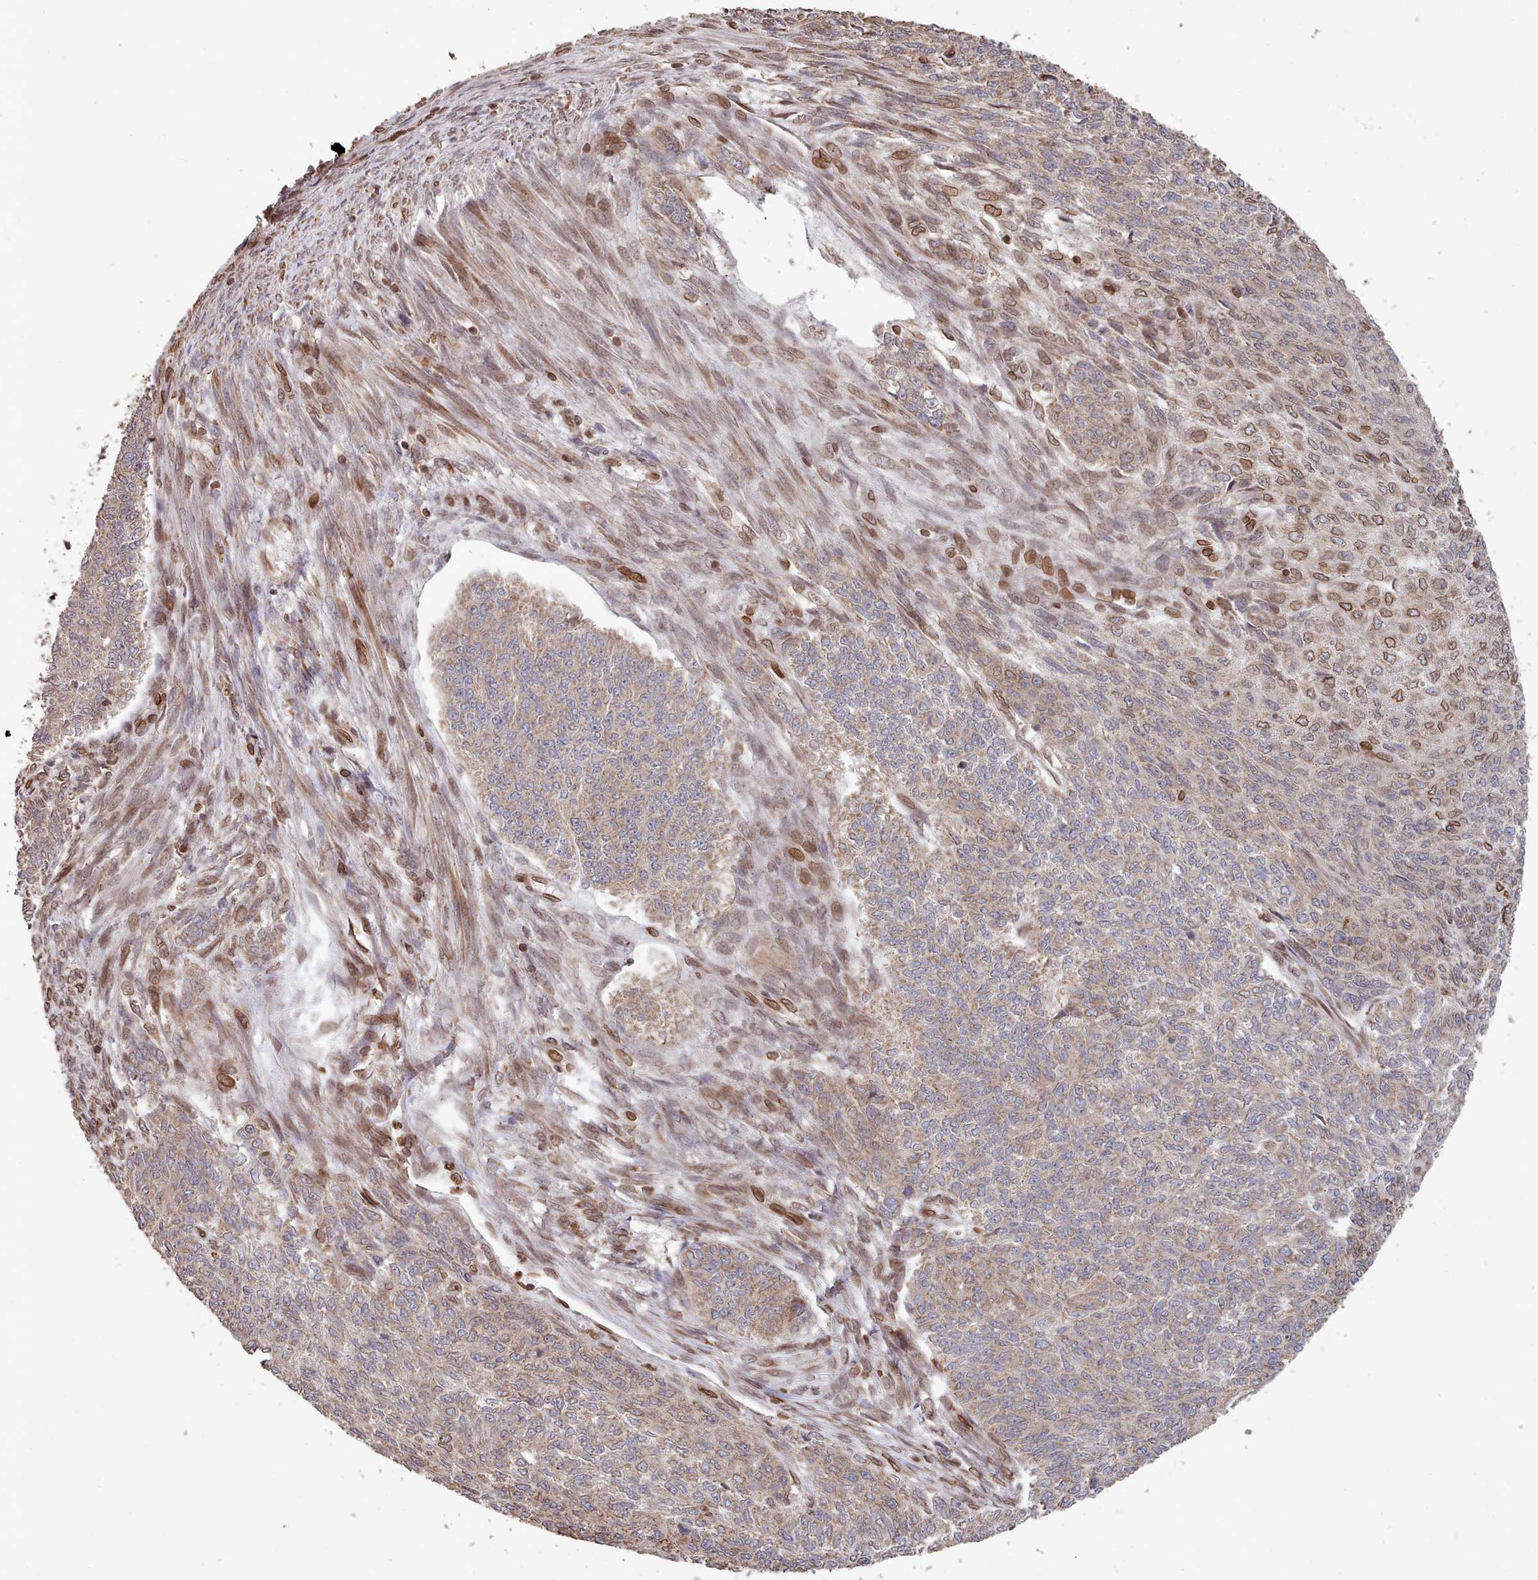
{"staining": {"intensity": "weak", "quantity": "<25%", "location": "cytoplasmic/membranous"}, "tissue": "endometrial cancer", "cell_type": "Tumor cells", "image_type": "cancer", "snomed": [{"axis": "morphology", "description": "Adenocarcinoma, NOS"}, {"axis": "topography", "description": "Endometrium"}], "caption": "The immunohistochemistry (IHC) photomicrograph has no significant staining in tumor cells of endometrial cancer (adenocarcinoma) tissue.", "gene": "TOR1AIP1", "patient": {"sex": "female", "age": 32}}